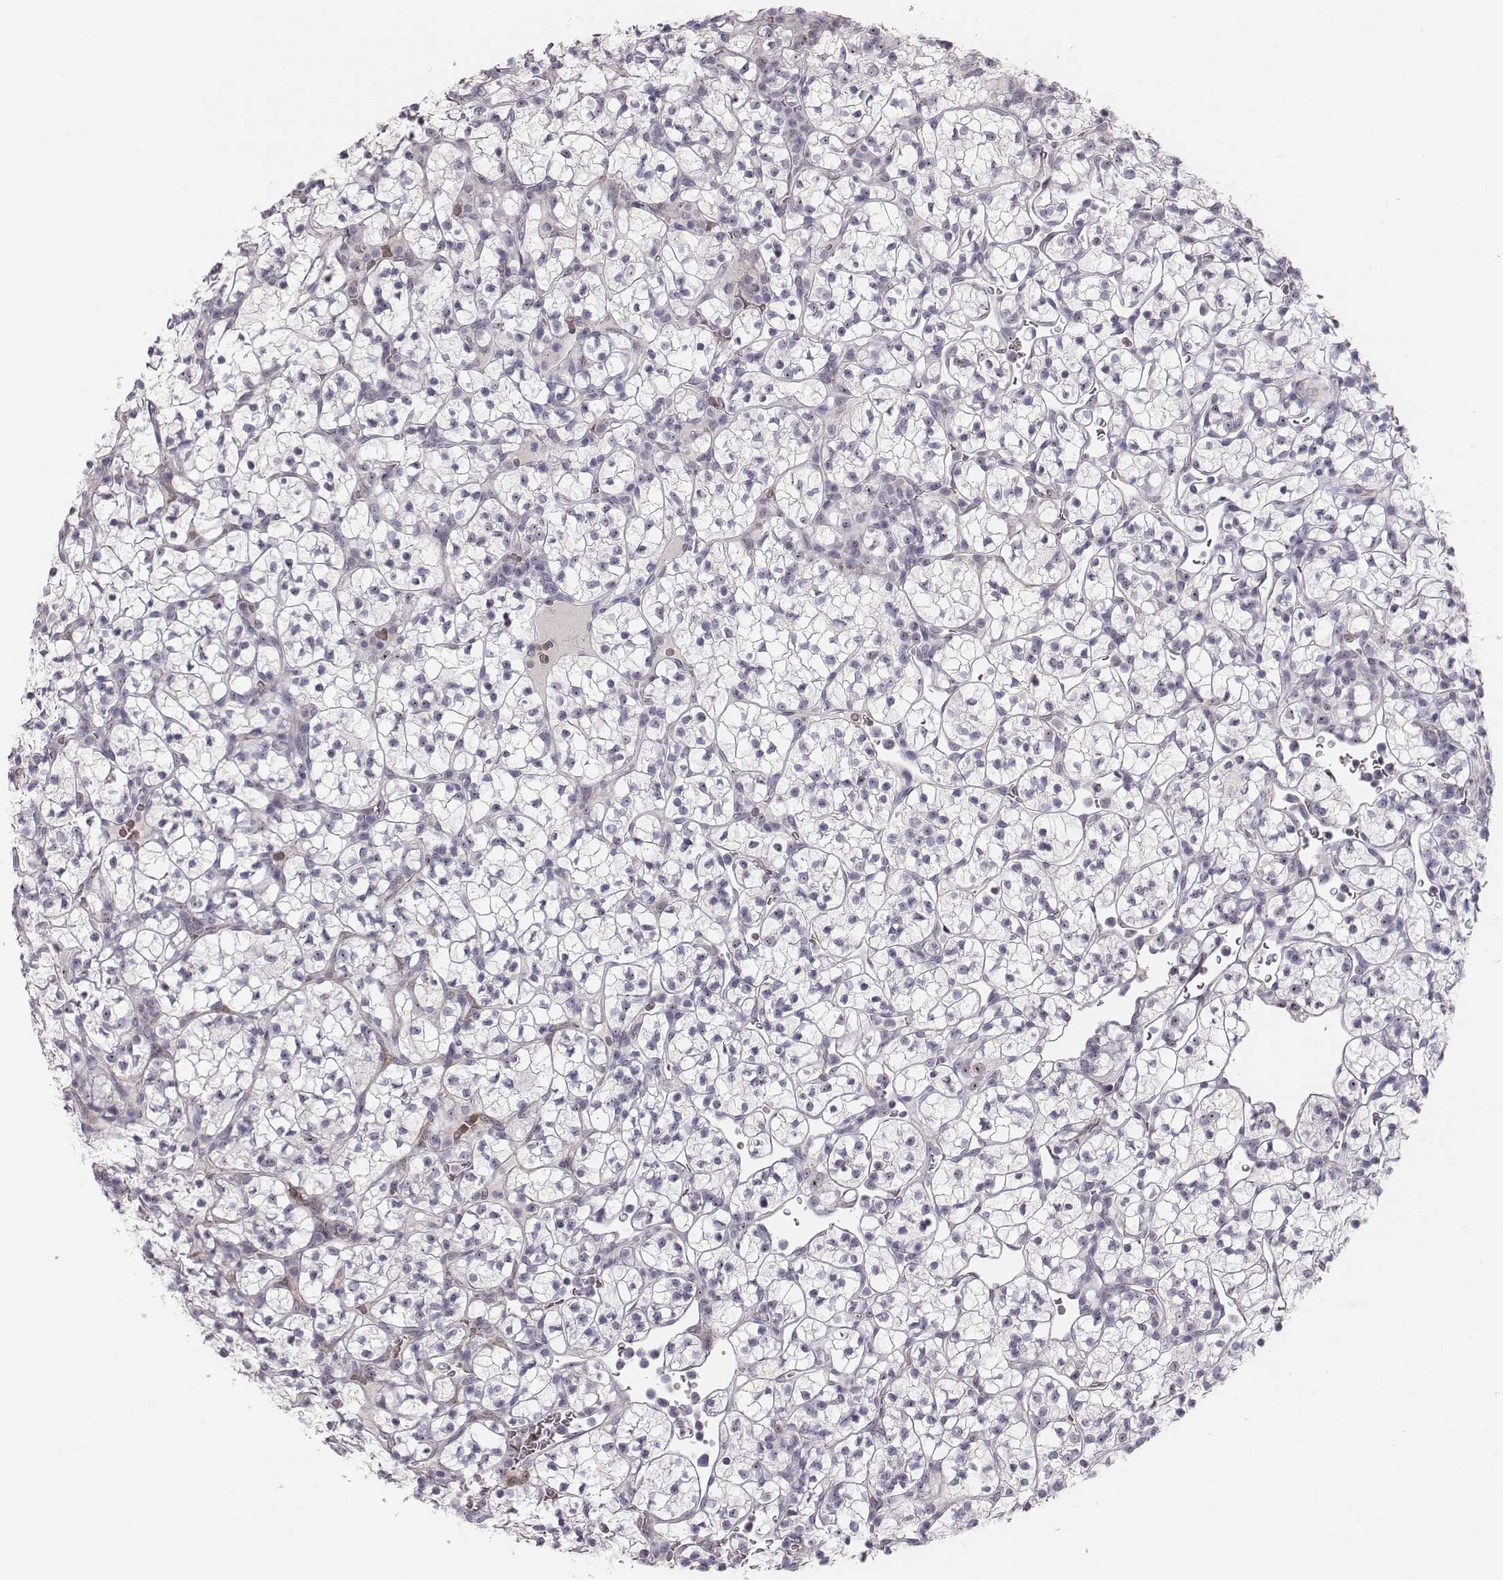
{"staining": {"intensity": "moderate", "quantity": "<25%", "location": "nuclear"}, "tissue": "renal cancer", "cell_type": "Tumor cells", "image_type": "cancer", "snomed": [{"axis": "morphology", "description": "Adenocarcinoma, NOS"}, {"axis": "topography", "description": "Kidney"}], "caption": "IHC (DAB) staining of human adenocarcinoma (renal) demonstrates moderate nuclear protein expression in approximately <25% of tumor cells. (IHC, brightfield microscopy, high magnification).", "gene": "NIFK", "patient": {"sex": "female", "age": 89}}